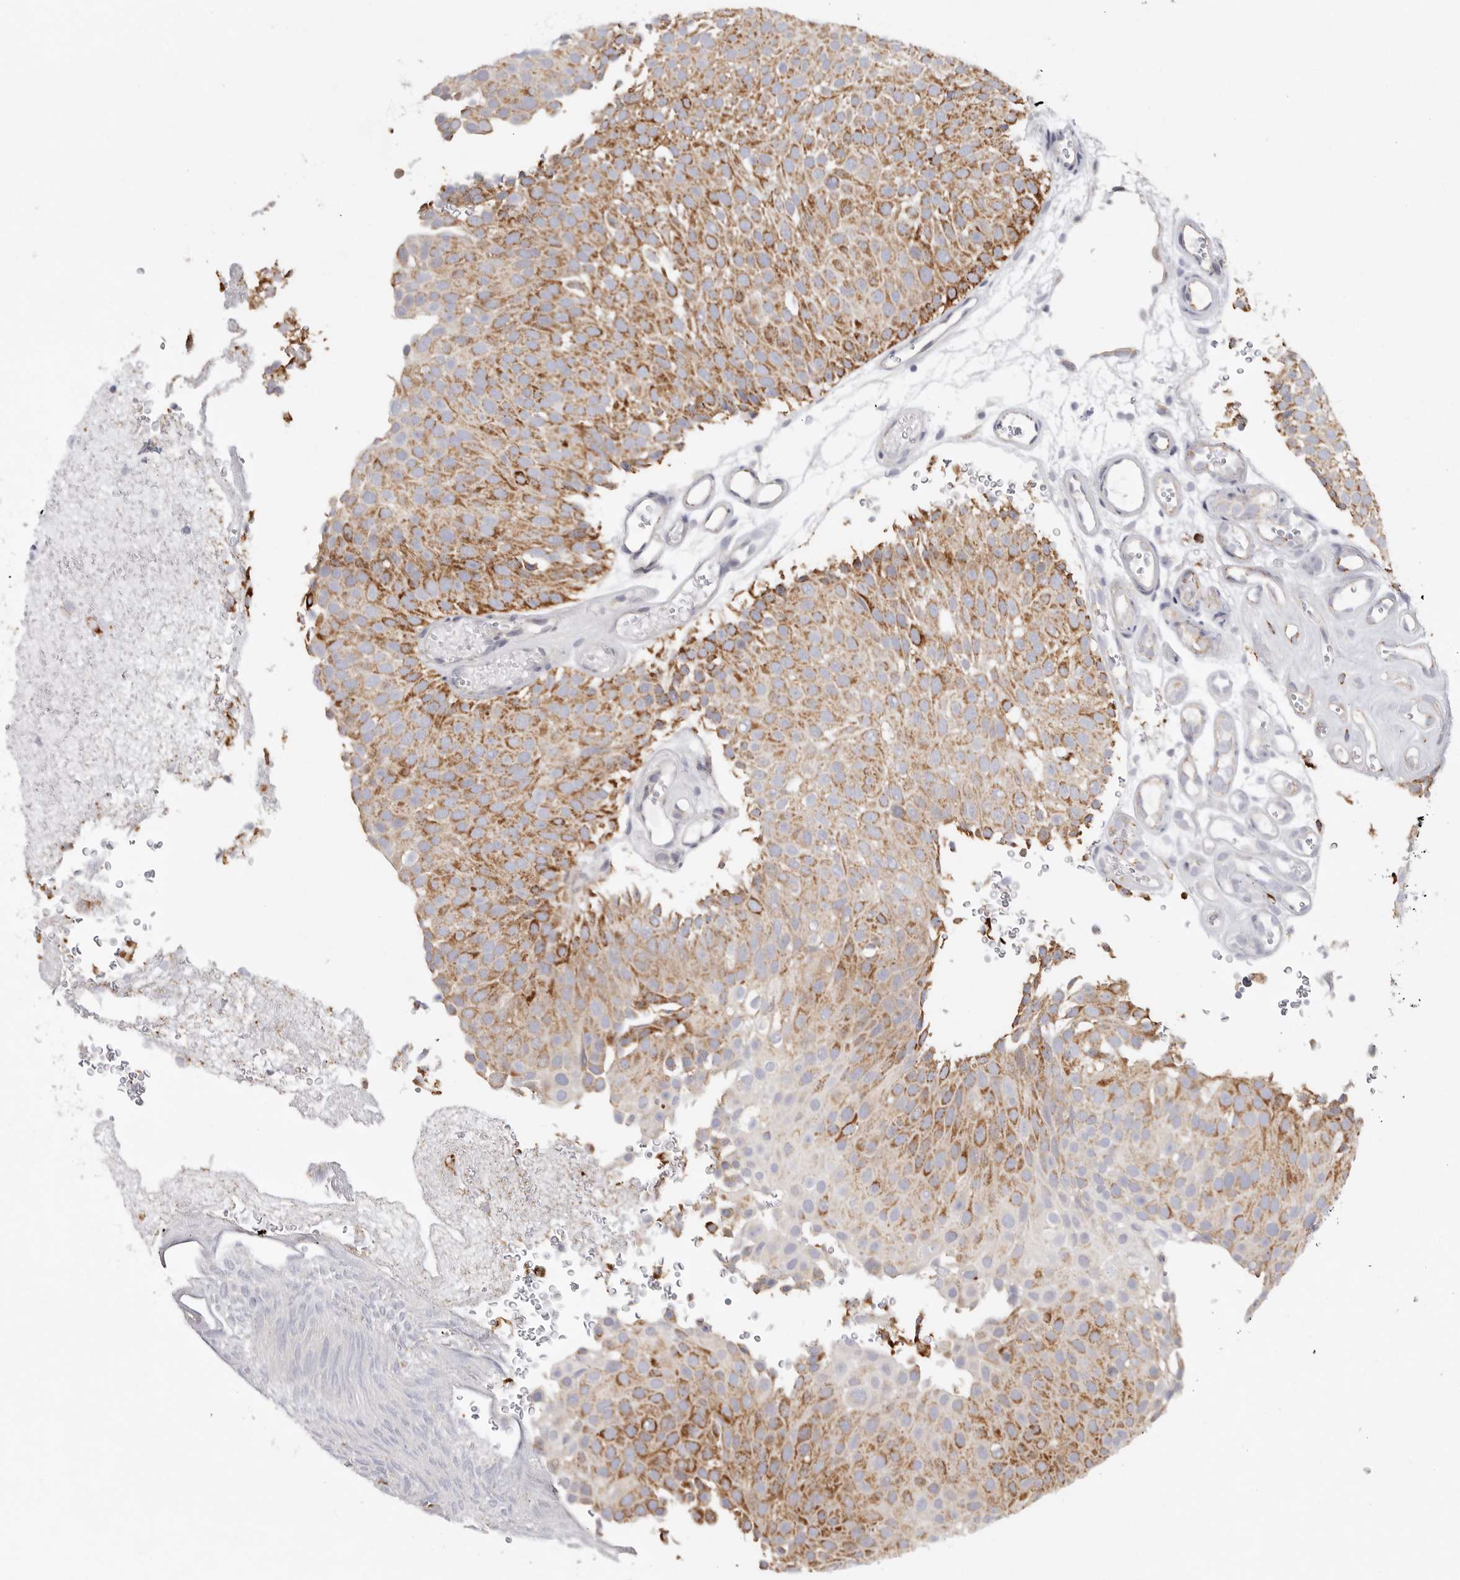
{"staining": {"intensity": "moderate", "quantity": ">75%", "location": "cytoplasmic/membranous"}, "tissue": "urothelial cancer", "cell_type": "Tumor cells", "image_type": "cancer", "snomed": [{"axis": "morphology", "description": "Urothelial carcinoma, Low grade"}, {"axis": "topography", "description": "Urinary bladder"}], "caption": "Human urothelial carcinoma (low-grade) stained with a protein marker displays moderate staining in tumor cells.", "gene": "ELP3", "patient": {"sex": "male", "age": 78}}